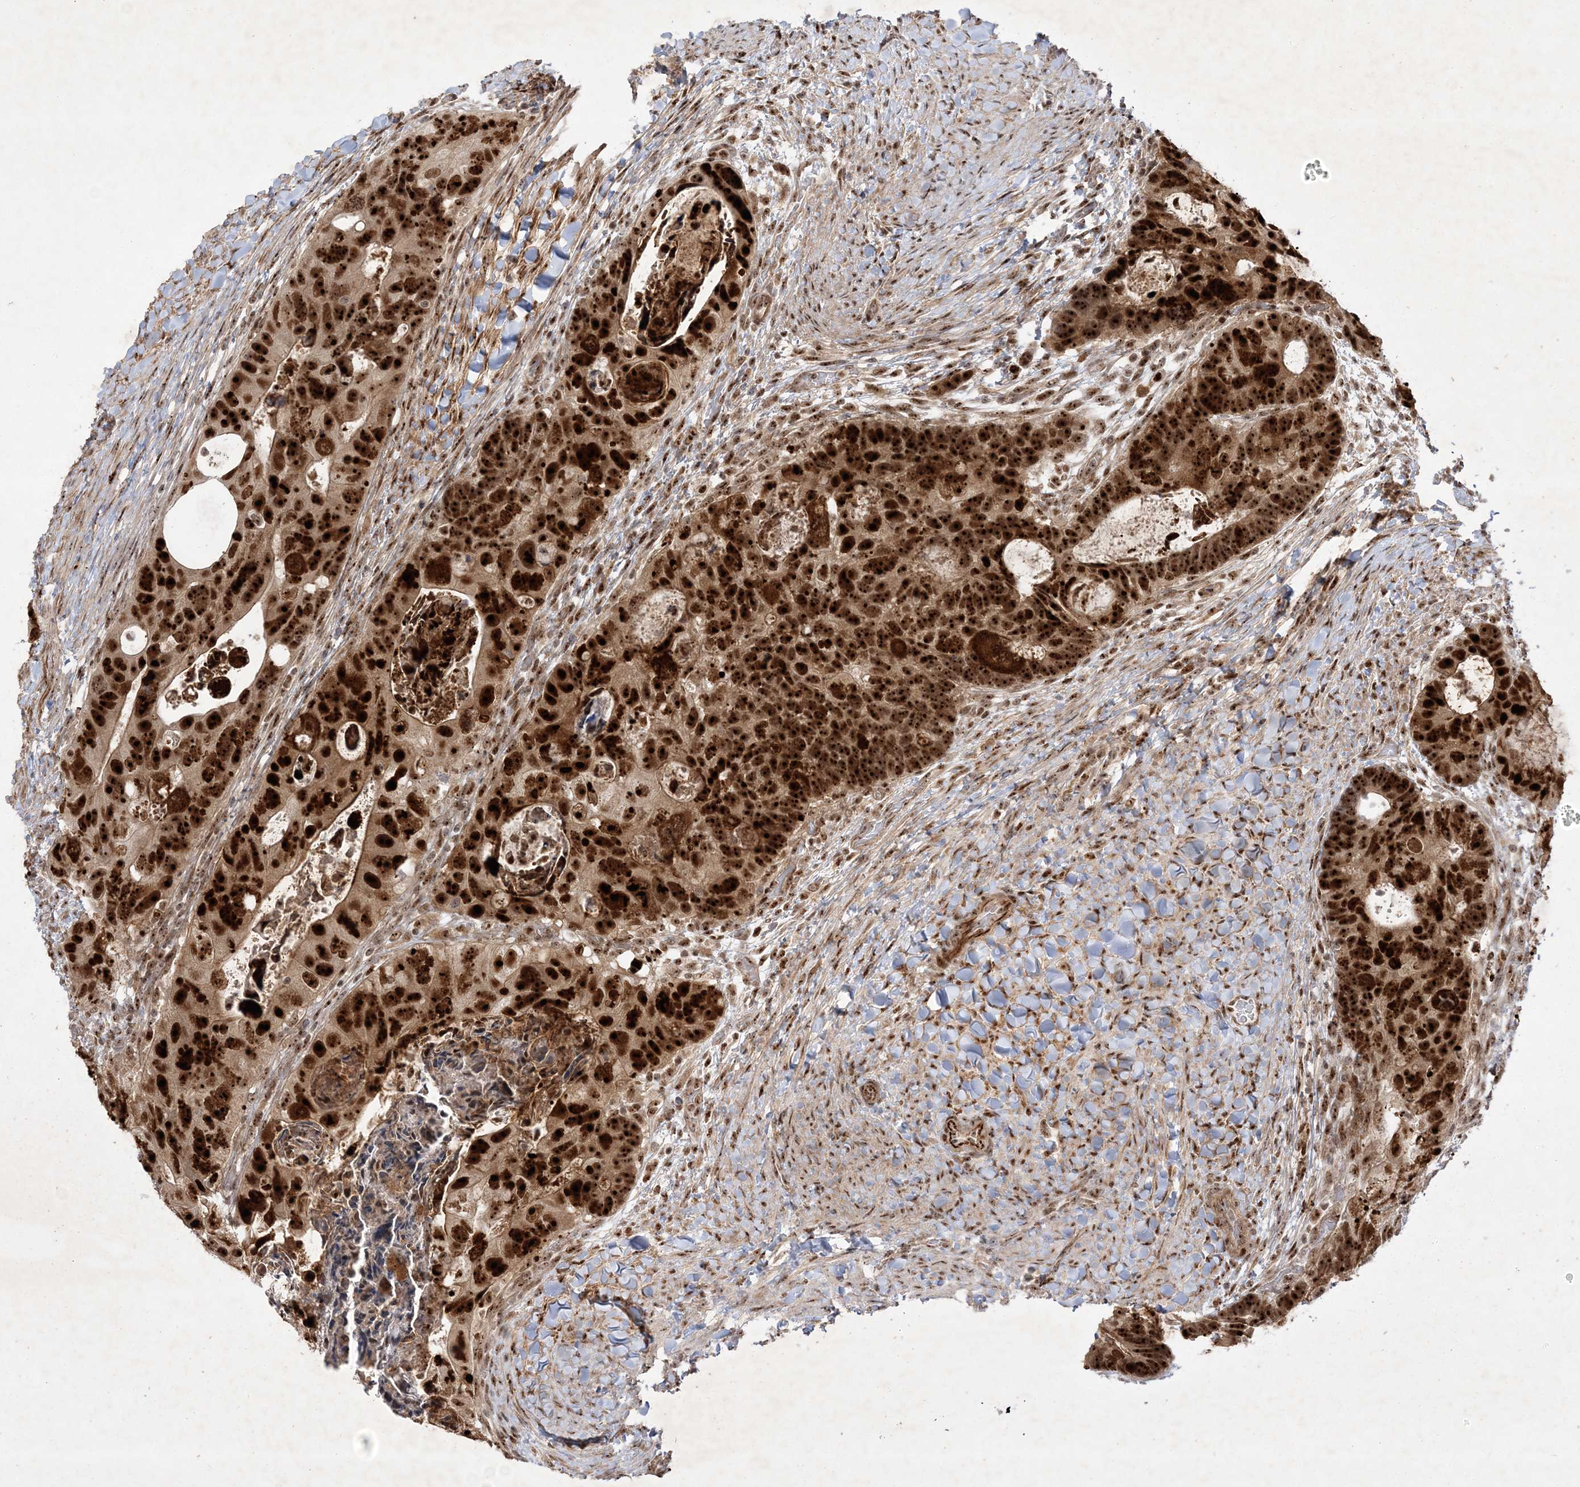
{"staining": {"intensity": "strong", "quantity": ">75%", "location": "cytoplasmic/membranous,nuclear"}, "tissue": "colorectal cancer", "cell_type": "Tumor cells", "image_type": "cancer", "snomed": [{"axis": "morphology", "description": "Adenocarcinoma, NOS"}, {"axis": "topography", "description": "Rectum"}], "caption": "High-power microscopy captured an immunohistochemistry micrograph of colorectal adenocarcinoma, revealing strong cytoplasmic/membranous and nuclear expression in approximately >75% of tumor cells.", "gene": "NPM3", "patient": {"sex": "male", "age": 59}}